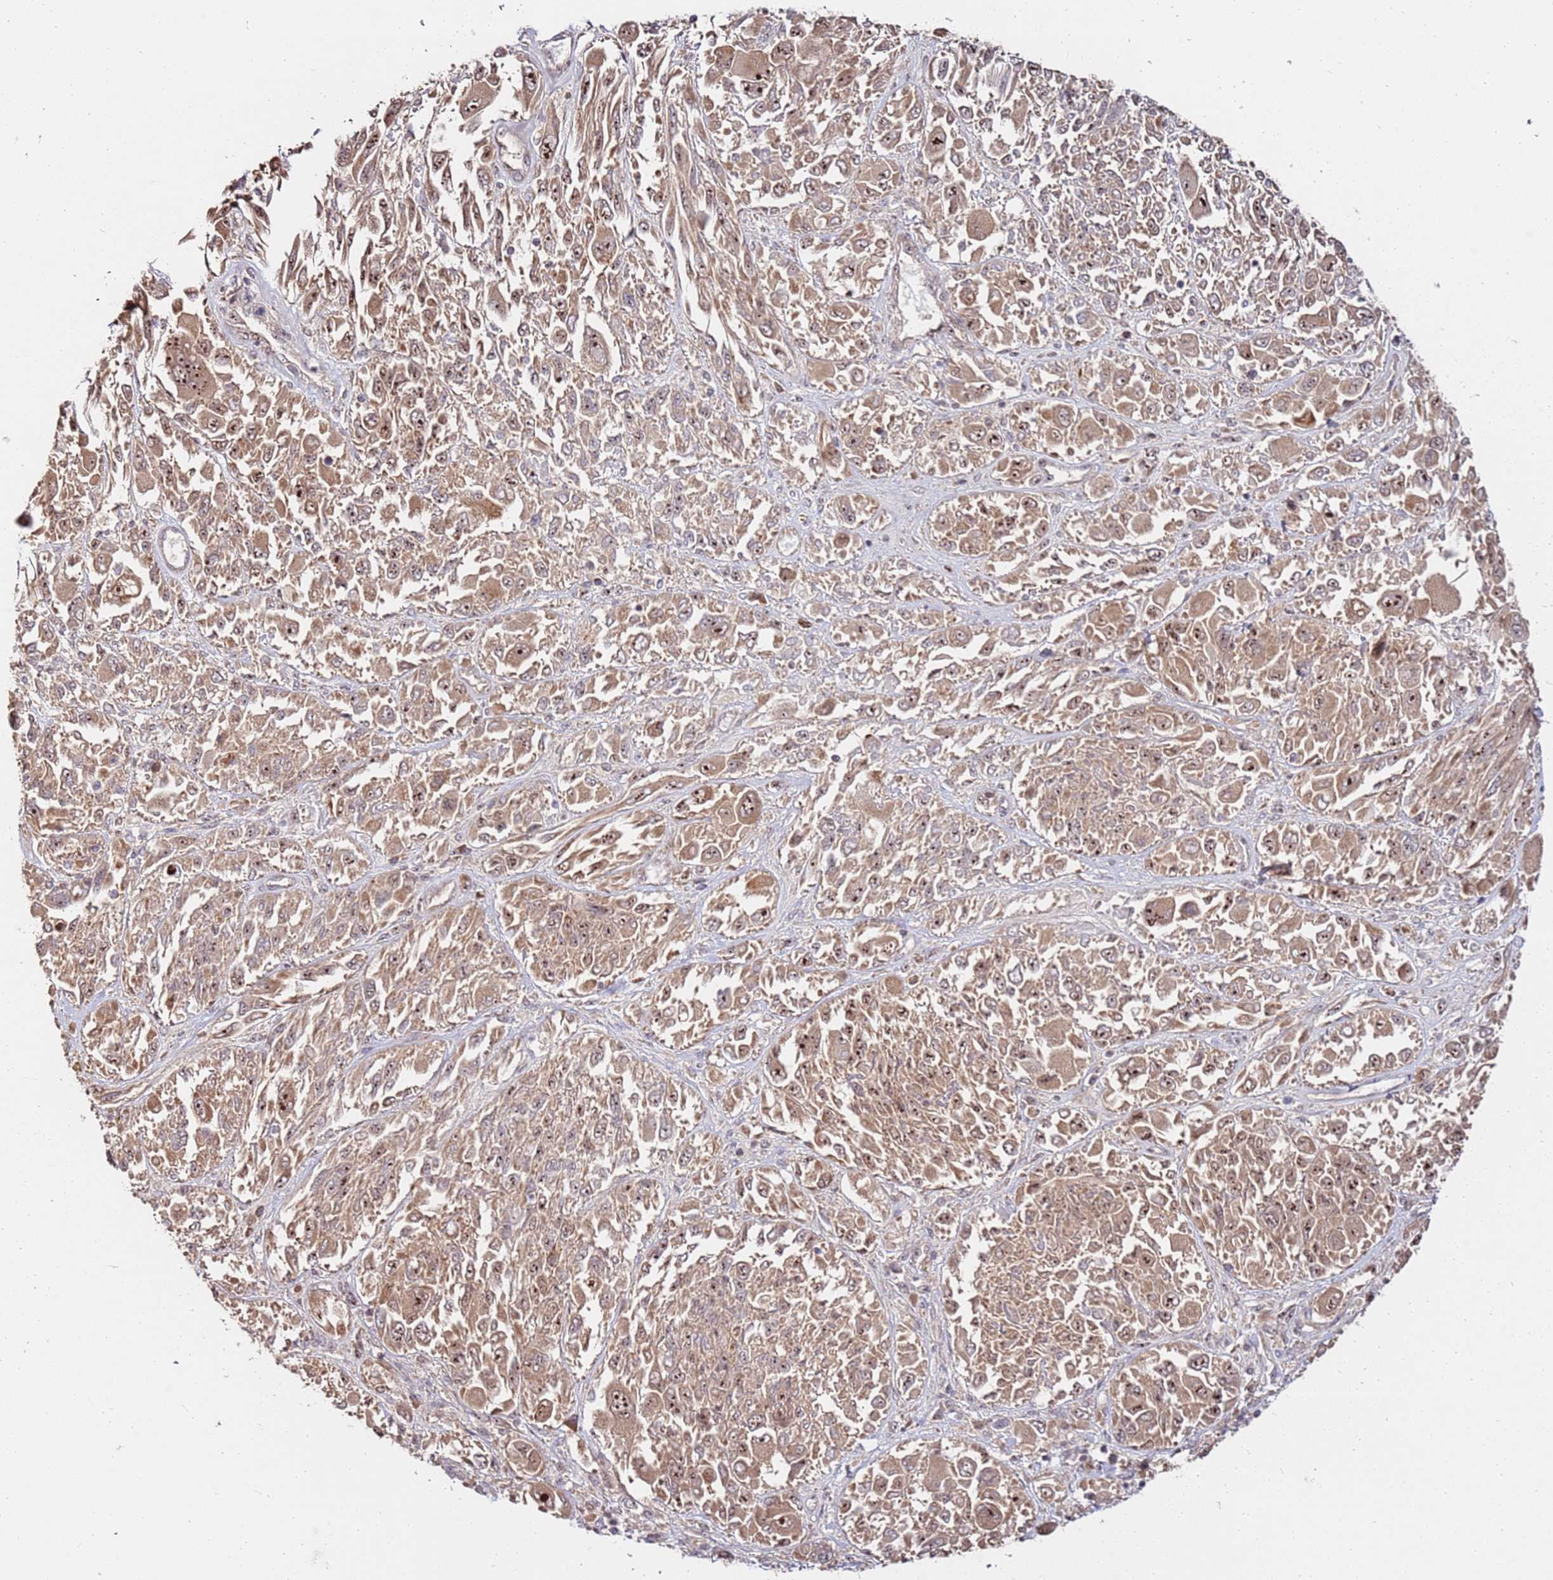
{"staining": {"intensity": "moderate", "quantity": ">75%", "location": "cytoplasmic/membranous,nuclear"}, "tissue": "melanoma", "cell_type": "Tumor cells", "image_type": "cancer", "snomed": [{"axis": "morphology", "description": "Malignant melanoma, NOS"}, {"axis": "topography", "description": "Skin"}], "caption": "Immunohistochemical staining of malignant melanoma displays medium levels of moderate cytoplasmic/membranous and nuclear expression in about >75% of tumor cells.", "gene": "KIF25", "patient": {"sex": "female", "age": 91}}